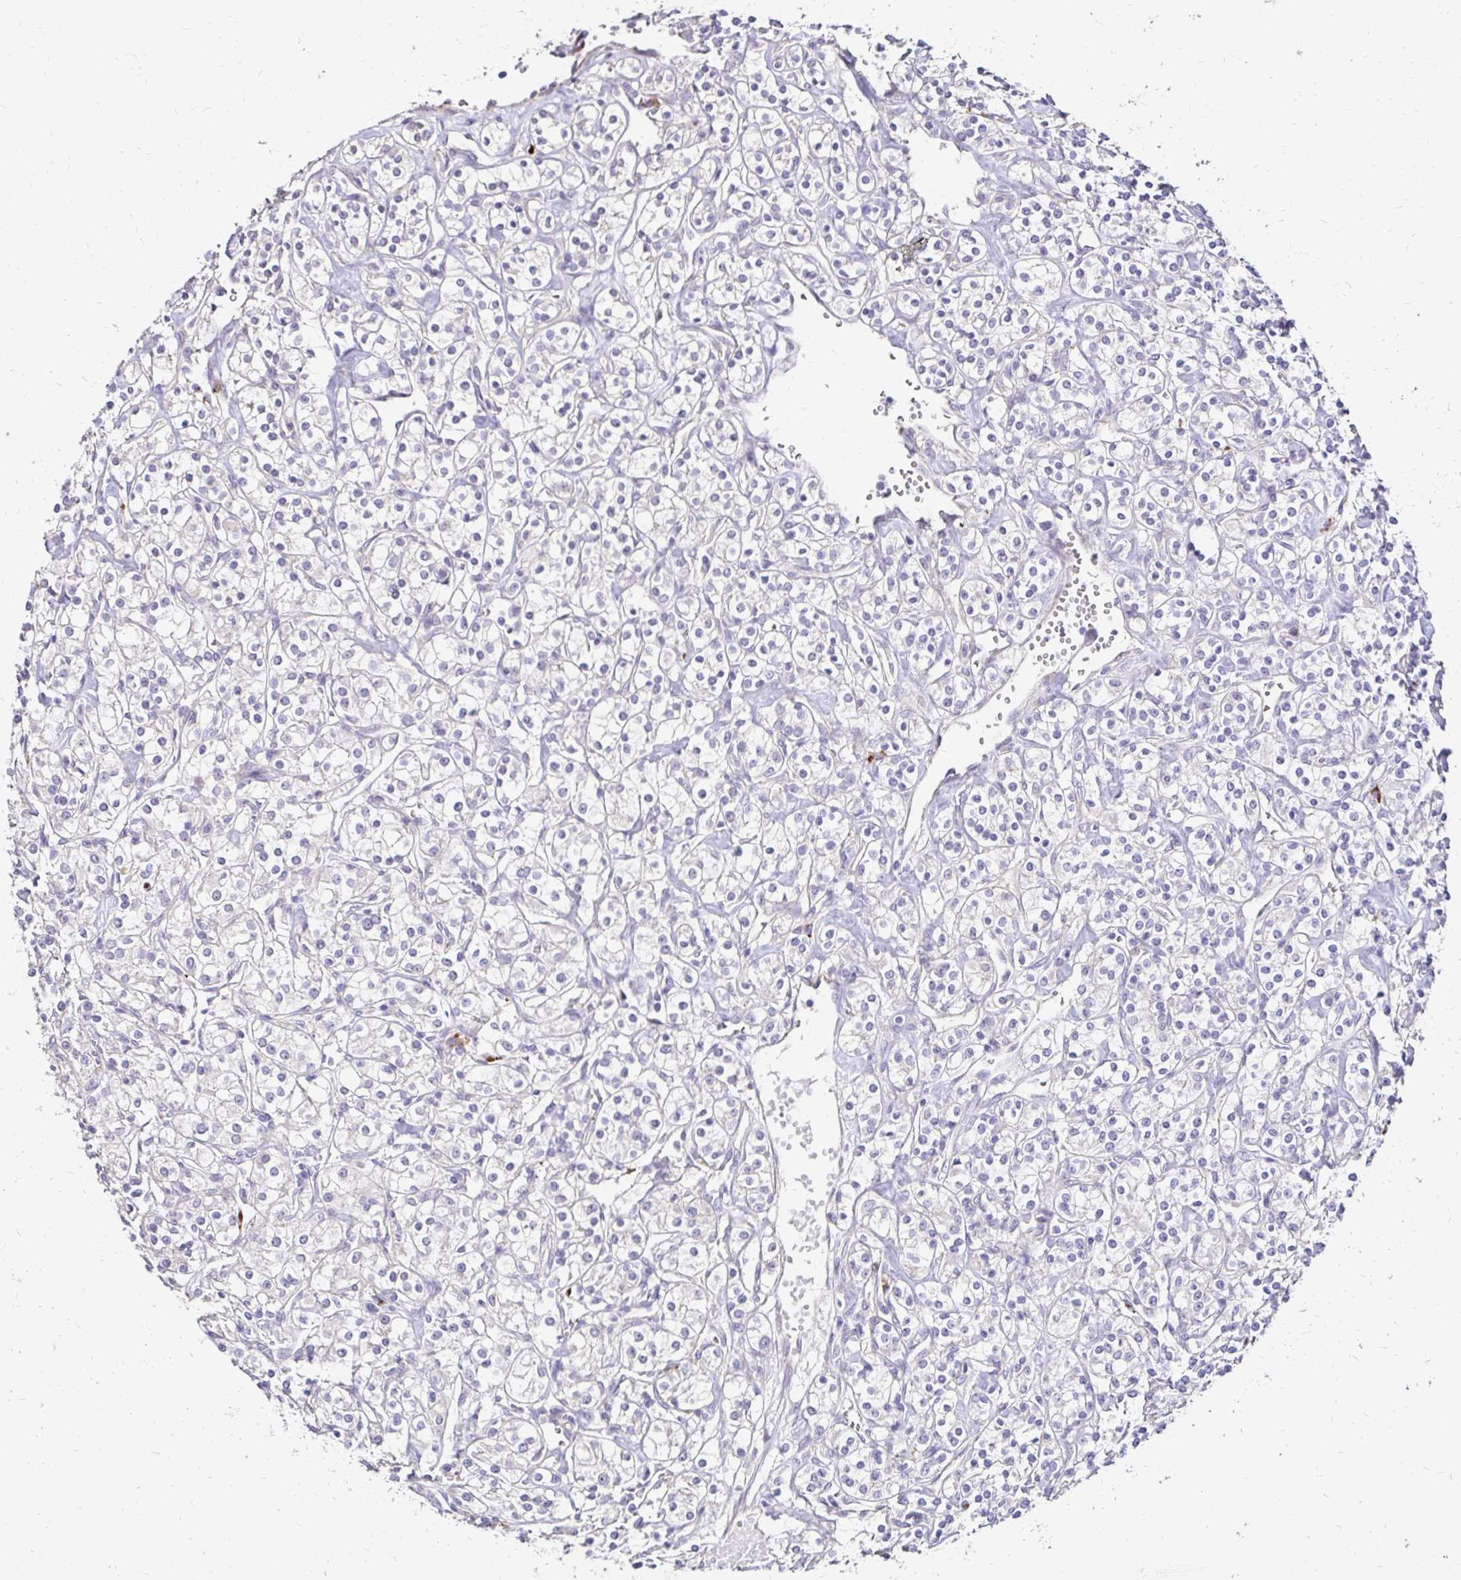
{"staining": {"intensity": "negative", "quantity": "none", "location": "none"}, "tissue": "renal cancer", "cell_type": "Tumor cells", "image_type": "cancer", "snomed": [{"axis": "morphology", "description": "Adenocarcinoma, NOS"}, {"axis": "topography", "description": "Kidney"}], "caption": "The histopathology image displays no significant positivity in tumor cells of renal cancer.", "gene": "PRIMA1", "patient": {"sex": "male", "age": 77}}